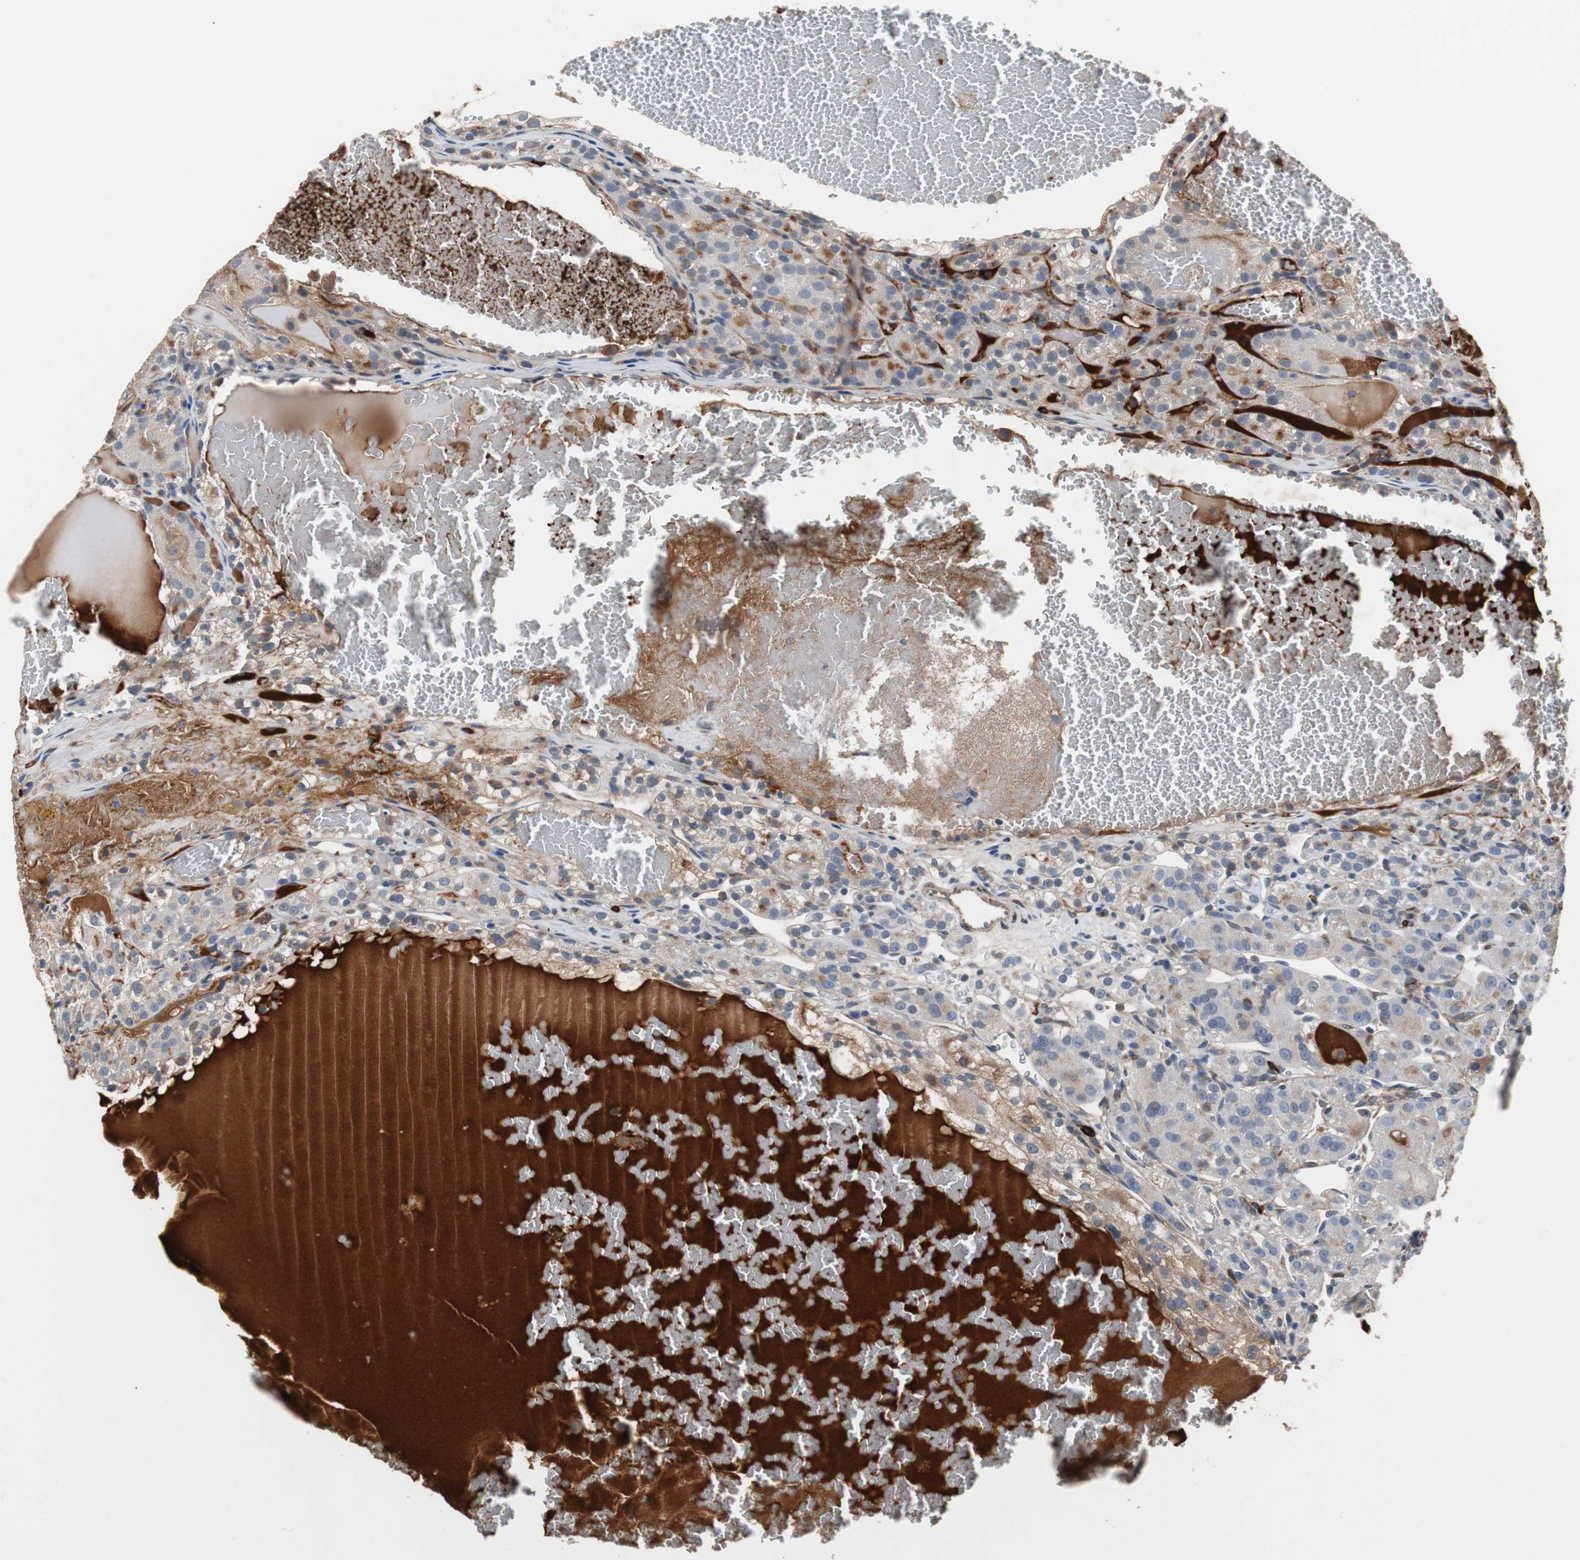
{"staining": {"intensity": "weak", "quantity": "25%-75%", "location": "cytoplasmic/membranous"}, "tissue": "renal cancer", "cell_type": "Tumor cells", "image_type": "cancer", "snomed": [{"axis": "morphology", "description": "Normal tissue, NOS"}, {"axis": "morphology", "description": "Adenocarcinoma, NOS"}, {"axis": "topography", "description": "Kidney"}], "caption": "High-power microscopy captured an immunohistochemistry photomicrograph of renal adenocarcinoma, revealing weak cytoplasmic/membranous positivity in about 25%-75% of tumor cells.", "gene": "SORT1", "patient": {"sex": "male", "age": 61}}